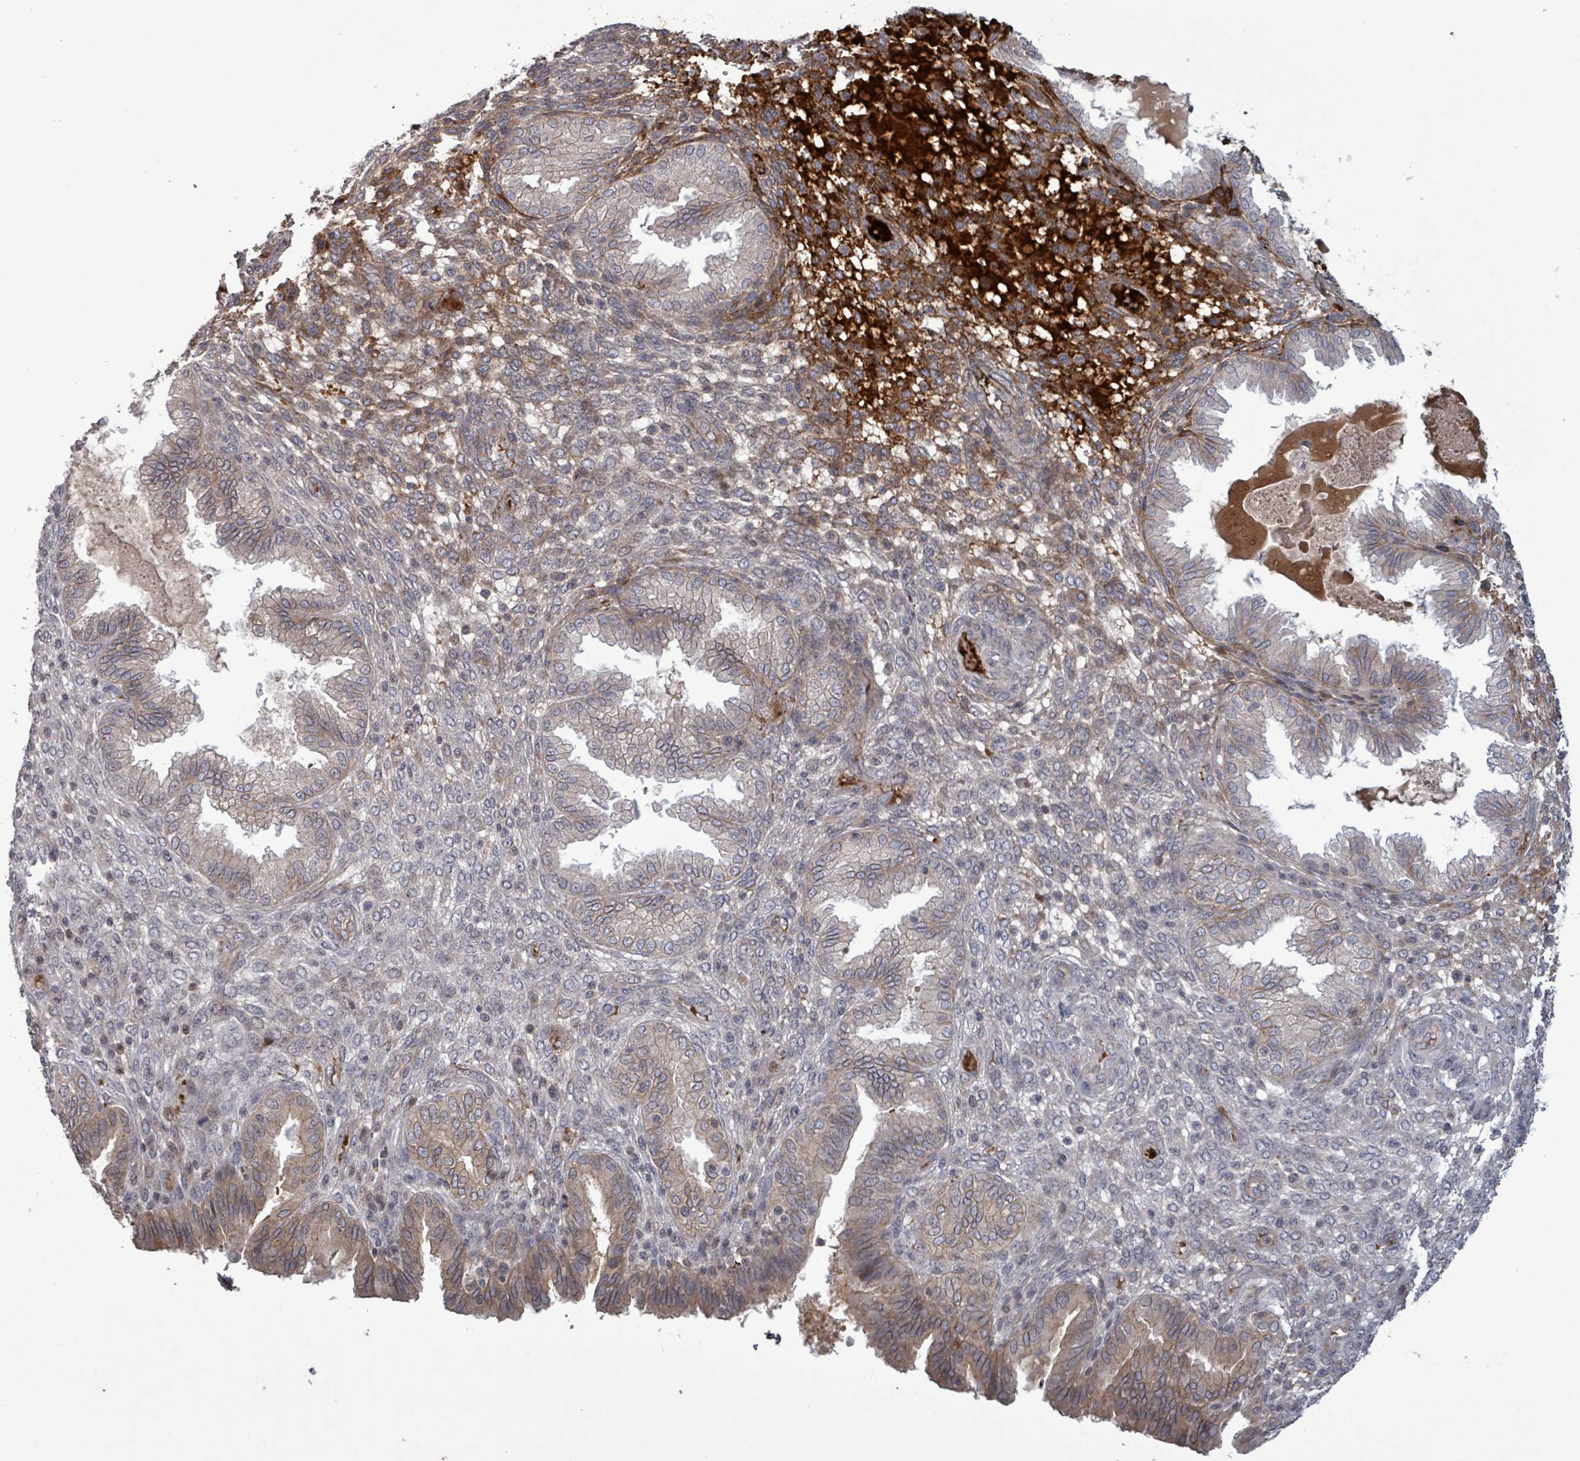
{"staining": {"intensity": "negative", "quantity": "none", "location": "none"}, "tissue": "endometrium", "cell_type": "Cells in endometrial stroma", "image_type": "normal", "snomed": [{"axis": "morphology", "description": "Normal tissue, NOS"}, {"axis": "topography", "description": "Endometrium"}], "caption": "The immunohistochemistry (IHC) histopathology image has no significant positivity in cells in endometrial stroma of endometrium. (DAB (3,3'-diaminobenzidine) IHC, high magnification).", "gene": "GRM8", "patient": {"sex": "female", "age": 33}}